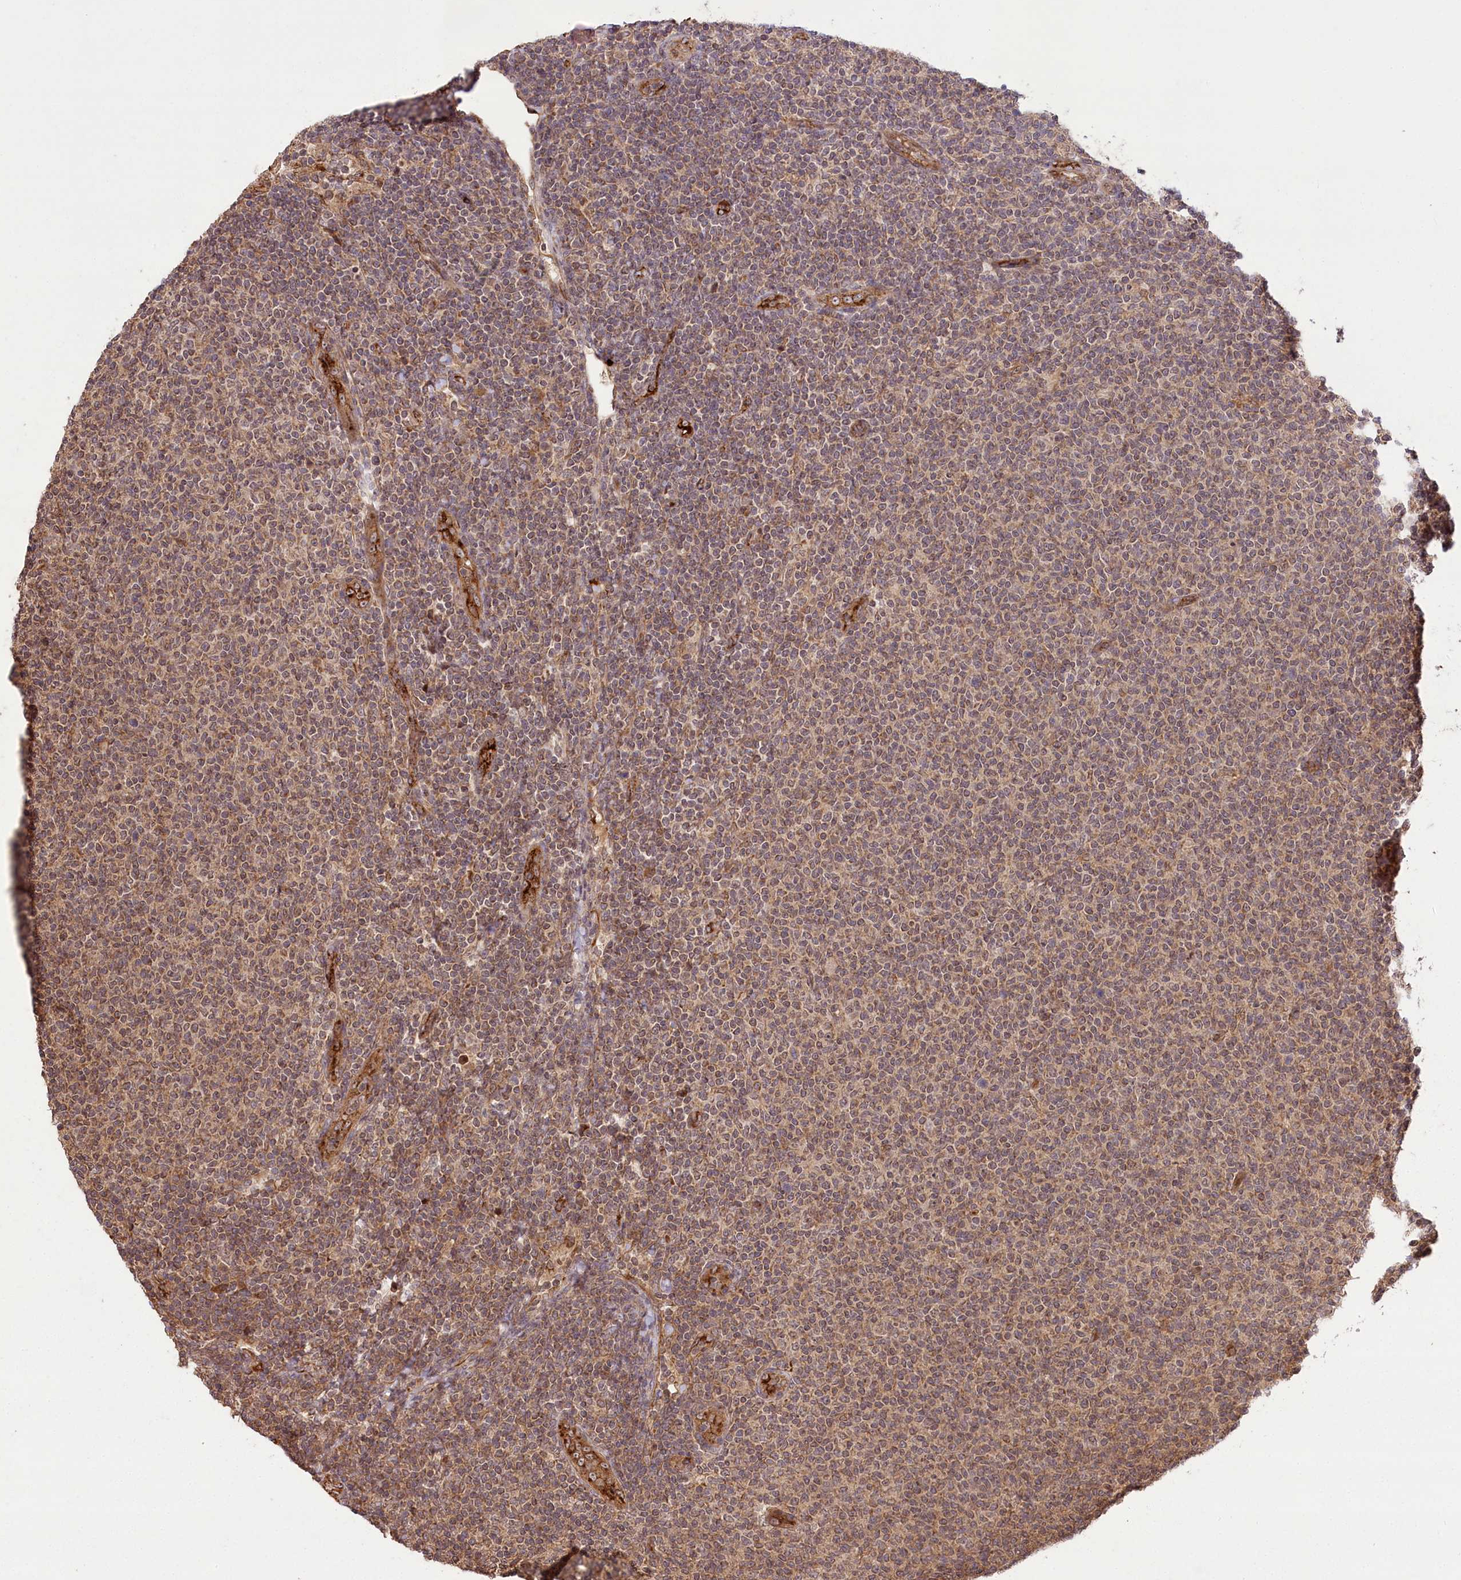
{"staining": {"intensity": "weak", "quantity": "25%-75%", "location": "cytoplasmic/membranous,nuclear"}, "tissue": "lymphoma", "cell_type": "Tumor cells", "image_type": "cancer", "snomed": [{"axis": "morphology", "description": "Malignant lymphoma, non-Hodgkin's type, Low grade"}, {"axis": "topography", "description": "Lymph node"}], "caption": "Immunohistochemical staining of human malignant lymphoma, non-Hodgkin's type (low-grade) reveals low levels of weak cytoplasmic/membranous and nuclear protein staining in approximately 25%-75% of tumor cells.", "gene": "CARD19", "patient": {"sex": "male", "age": 66}}